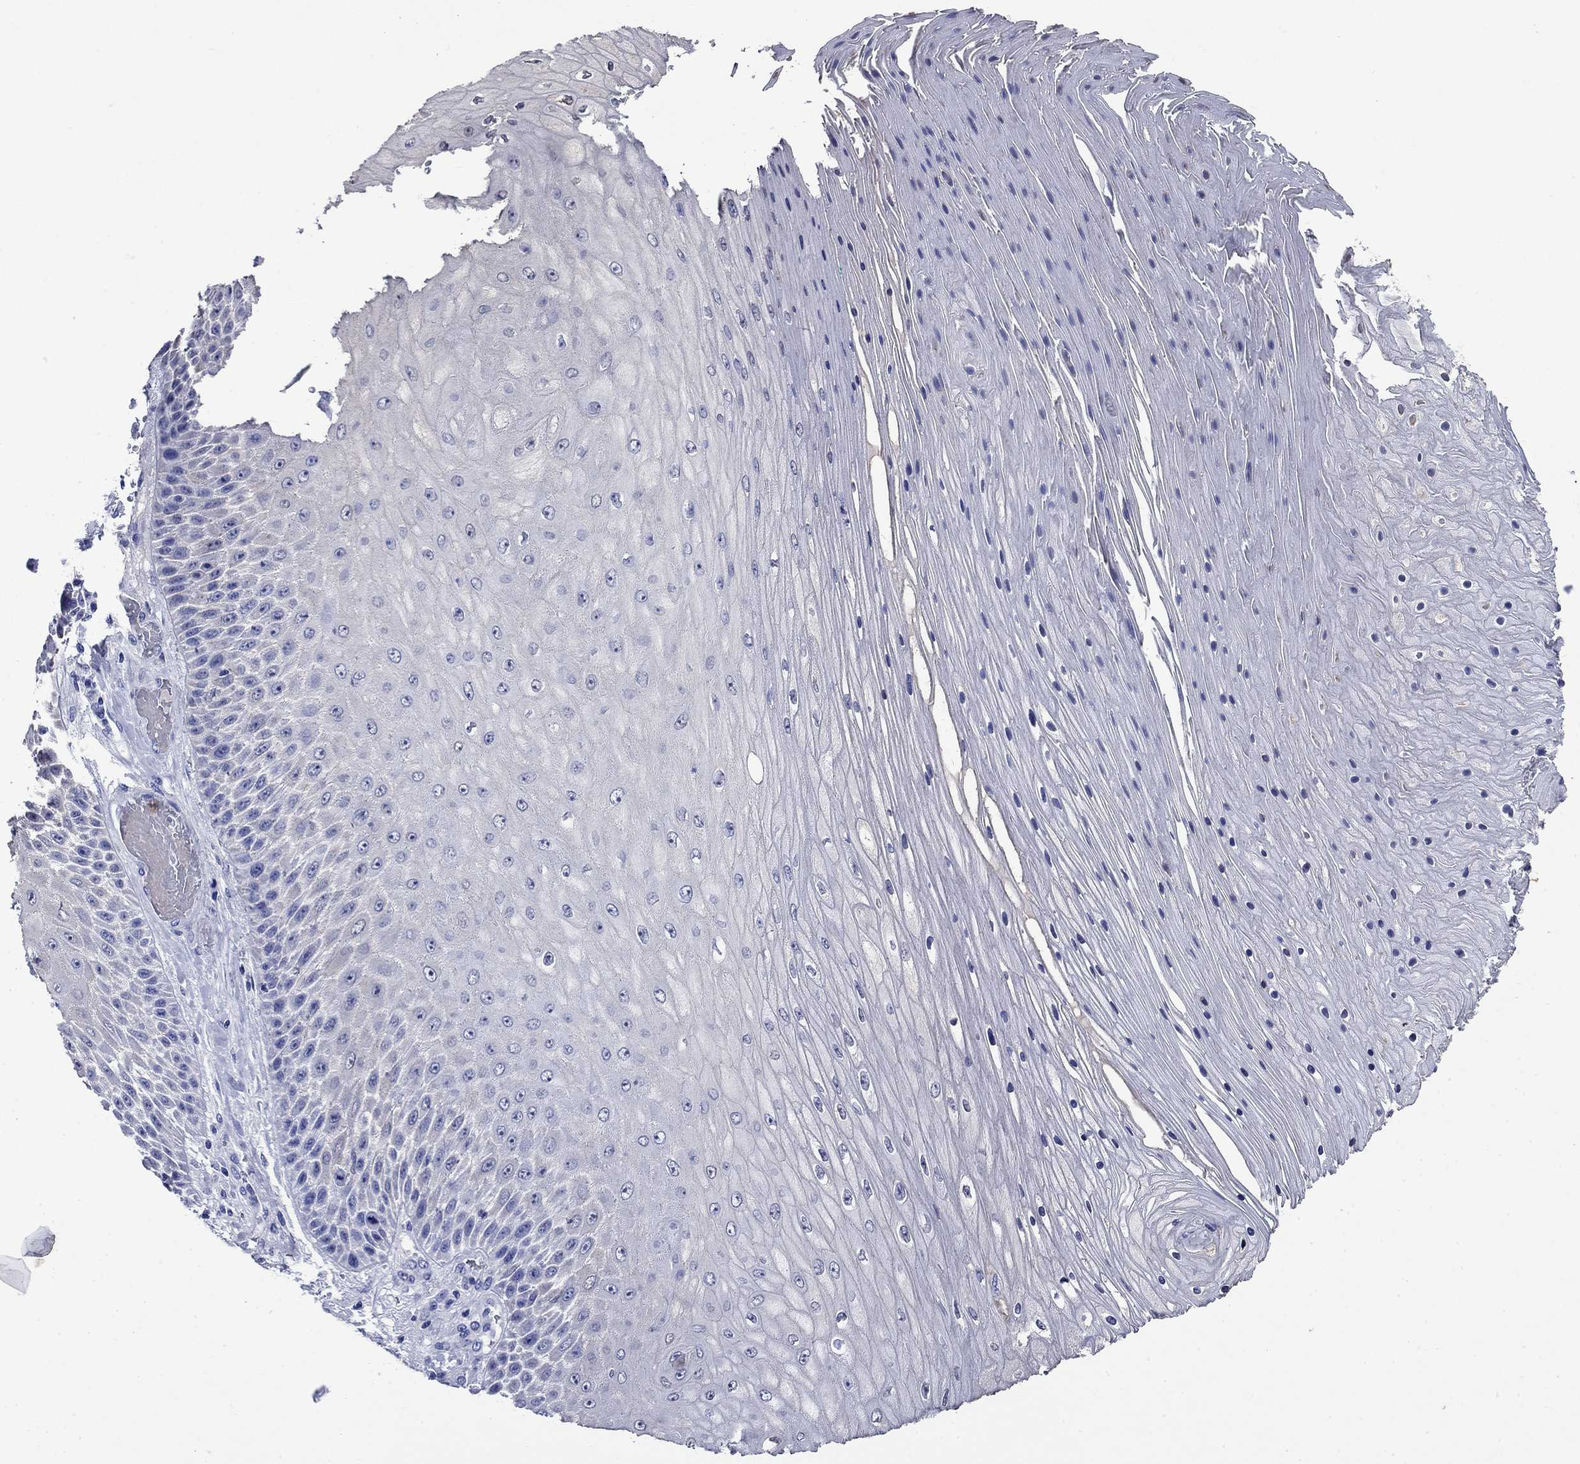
{"staining": {"intensity": "negative", "quantity": "none", "location": "none"}, "tissue": "skin cancer", "cell_type": "Tumor cells", "image_type": "cancer", "snomed": [{"axis": "morphology", "description": "Squamous cell carcinoma, NOS"}, {"axis": "topography", "description": "Skin"}], "caption": "This photomicrograph is of skin cancer (squamous cell carcinoma) stained with IHC to label a protein in brown with the nuclei are counter-stained blue. There is no positivity in tumor cells. The staining was performed using DAB to visualize the protein expression in brown, while the nuclei were stained in blue with hematoxylin (Magnification: 20x).", "gene": "TFR2", "patient": {"sex": "male", "age": 62}}